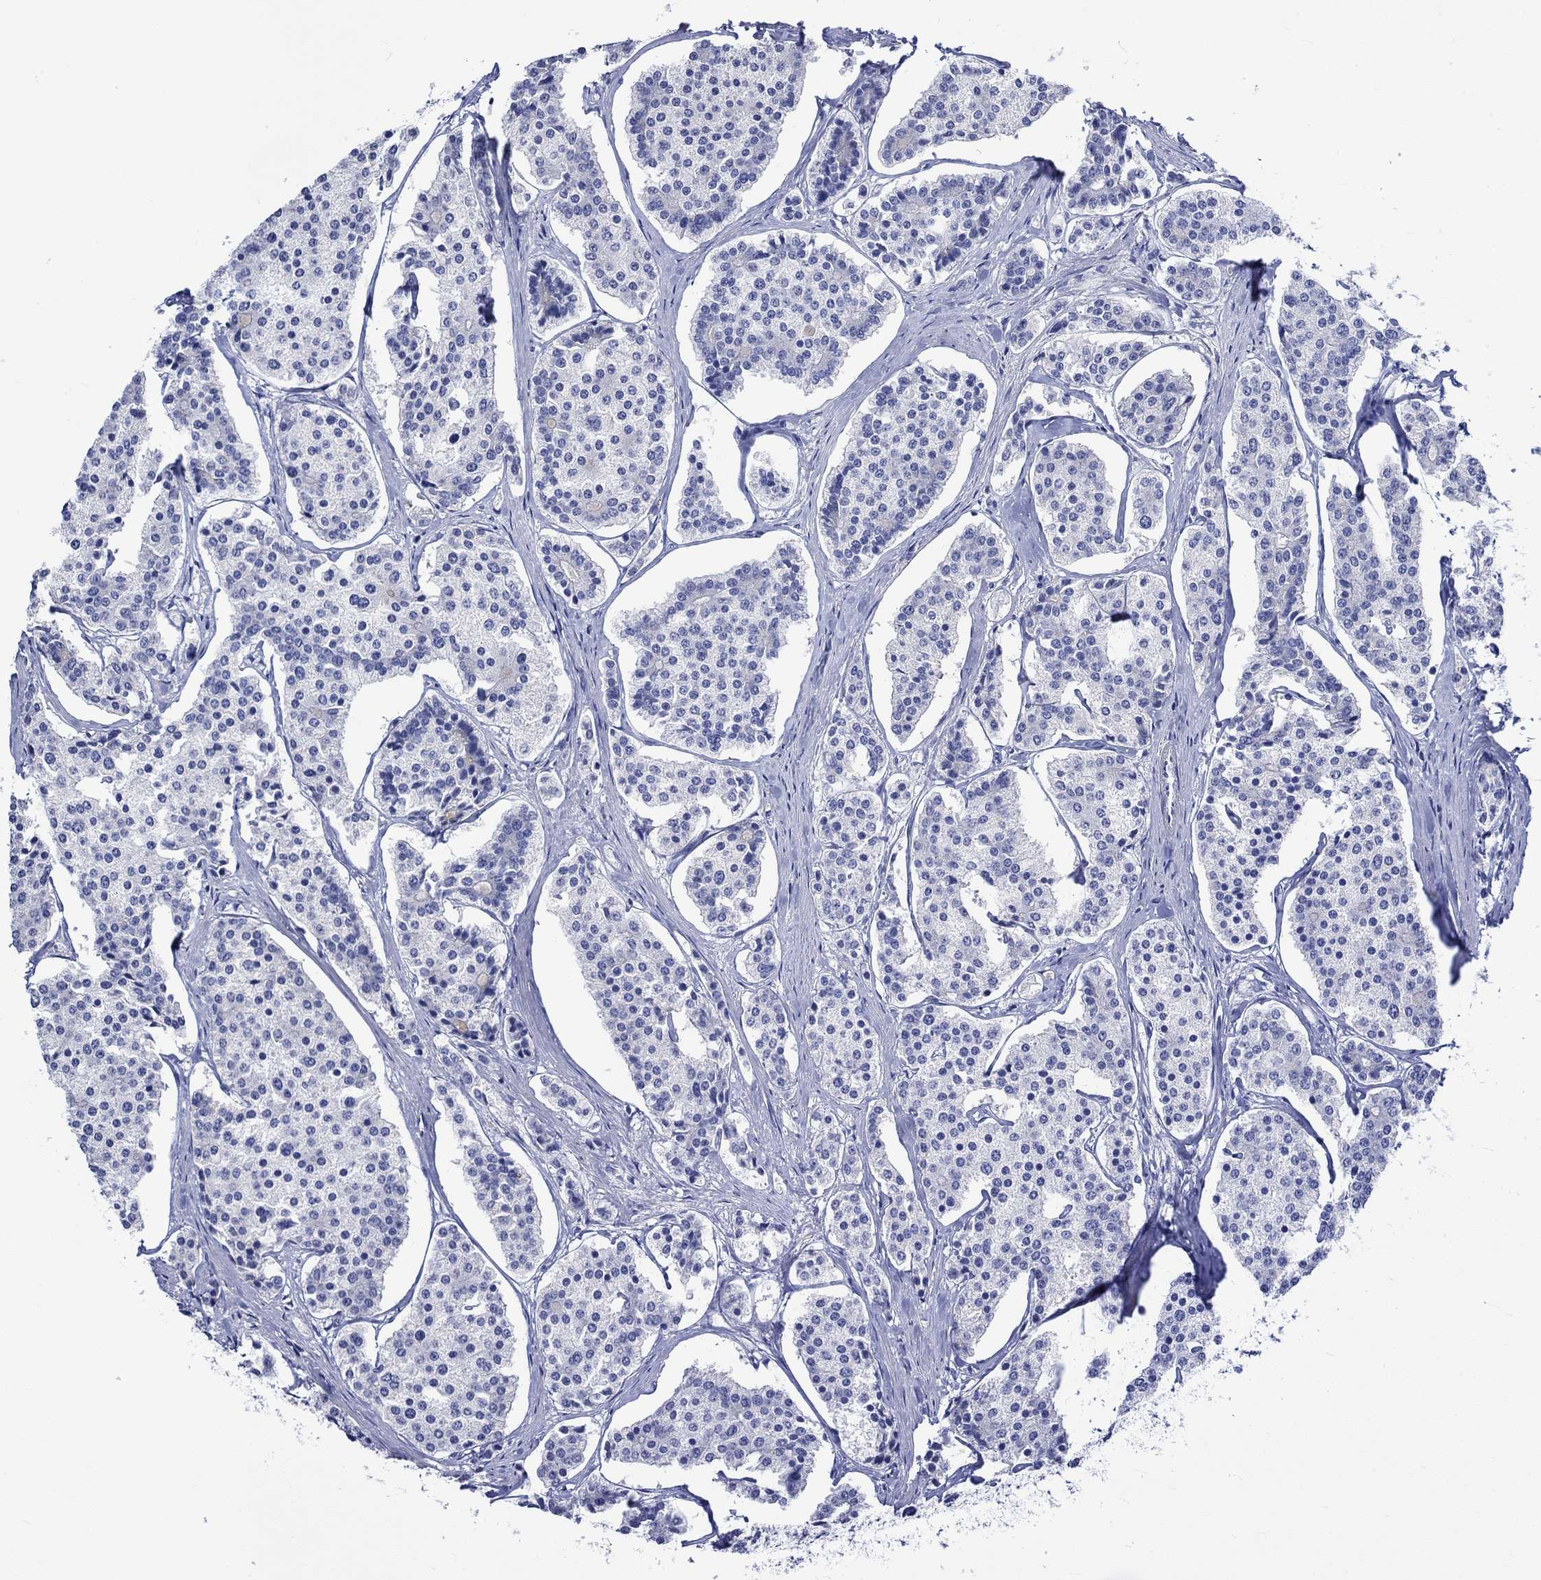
{"staining": {"intensity": "negative", "quantity": "none", "location": "none"}, "tissue": "carcinoid", "cell_type": "Tumor cells", "image_type": "cancer", "snomed": [{"axis": "morphology", "description": "Carcinoid, malignant, NOS"}, {"axis": "topography", "description": "Small intestine"}], "caption": "This is a image of immunohistochemistry (IHC) staining of carcinoid, which shows no positivity in tumor cells. (DAB (3,3'-diaminobenzidine) immunohistochemistry (IHC) with hematoxylin counter stain).", "gene": "NRIP3", "patient": {"sex": "female", "age": 65}}